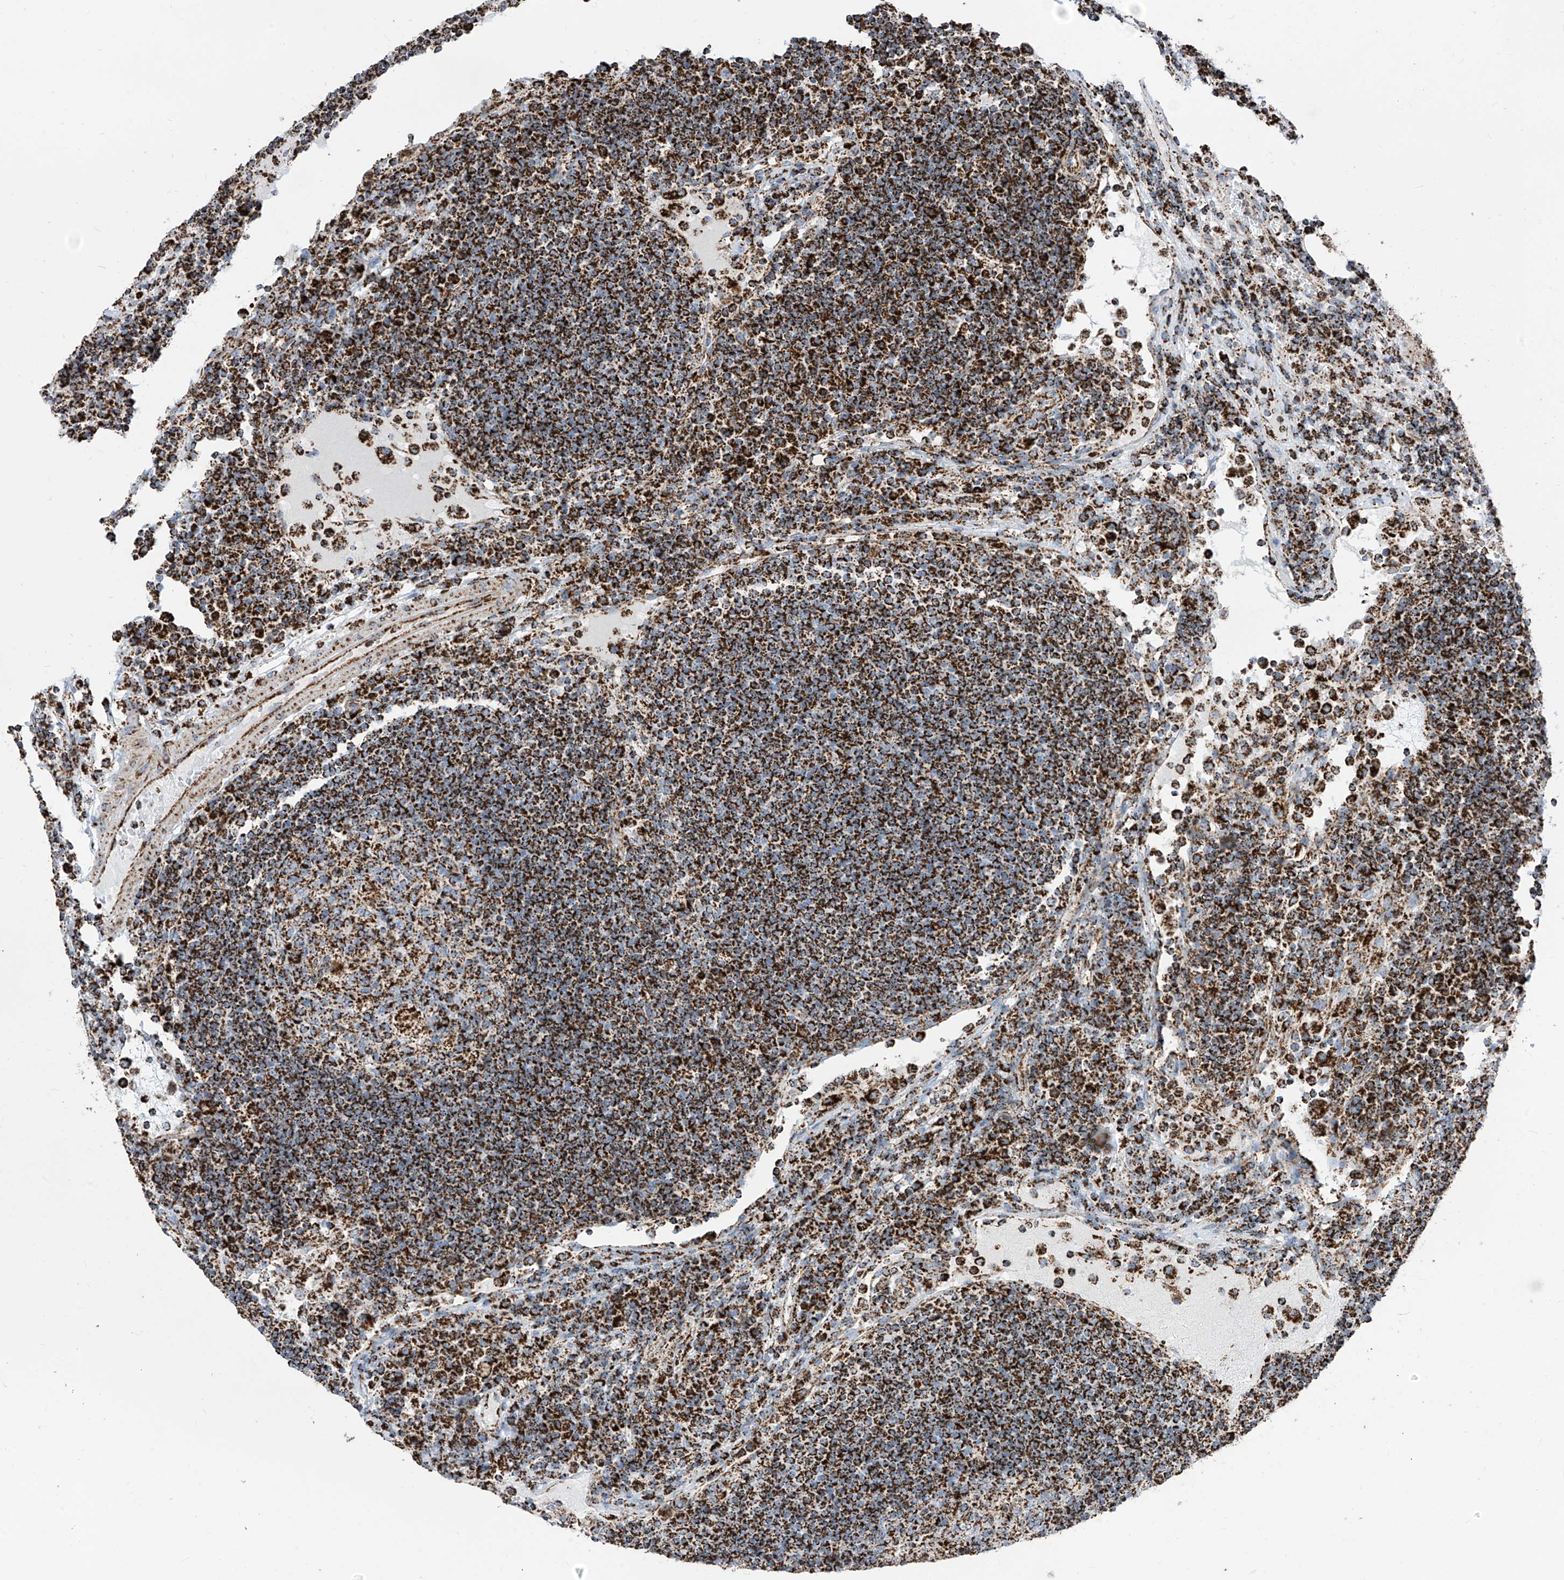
{"staining": {"intensity": "strong", "quantity": ">75%", "location": "cytoplasmic/membranous"}, "tissue": "lymph node", "cell_type": "Germinal center cells", "image_type": "normal", "snomed": [{"axis": "morphology", "description": "Normal tissue, NOS"}, {"axis": "topography", "description": "Lymph node"}], "caption": "Germinal center cells reveal strong cytoplasmic/membranous staining in about >75% of cells in benign lymph node. The staining was performed using DAB, with brown indicating positive protein expression. Nuclei are stained blue with hematoxylin.", "gene": "COX5B", "patient": {"sex": "female", "age": 53}}